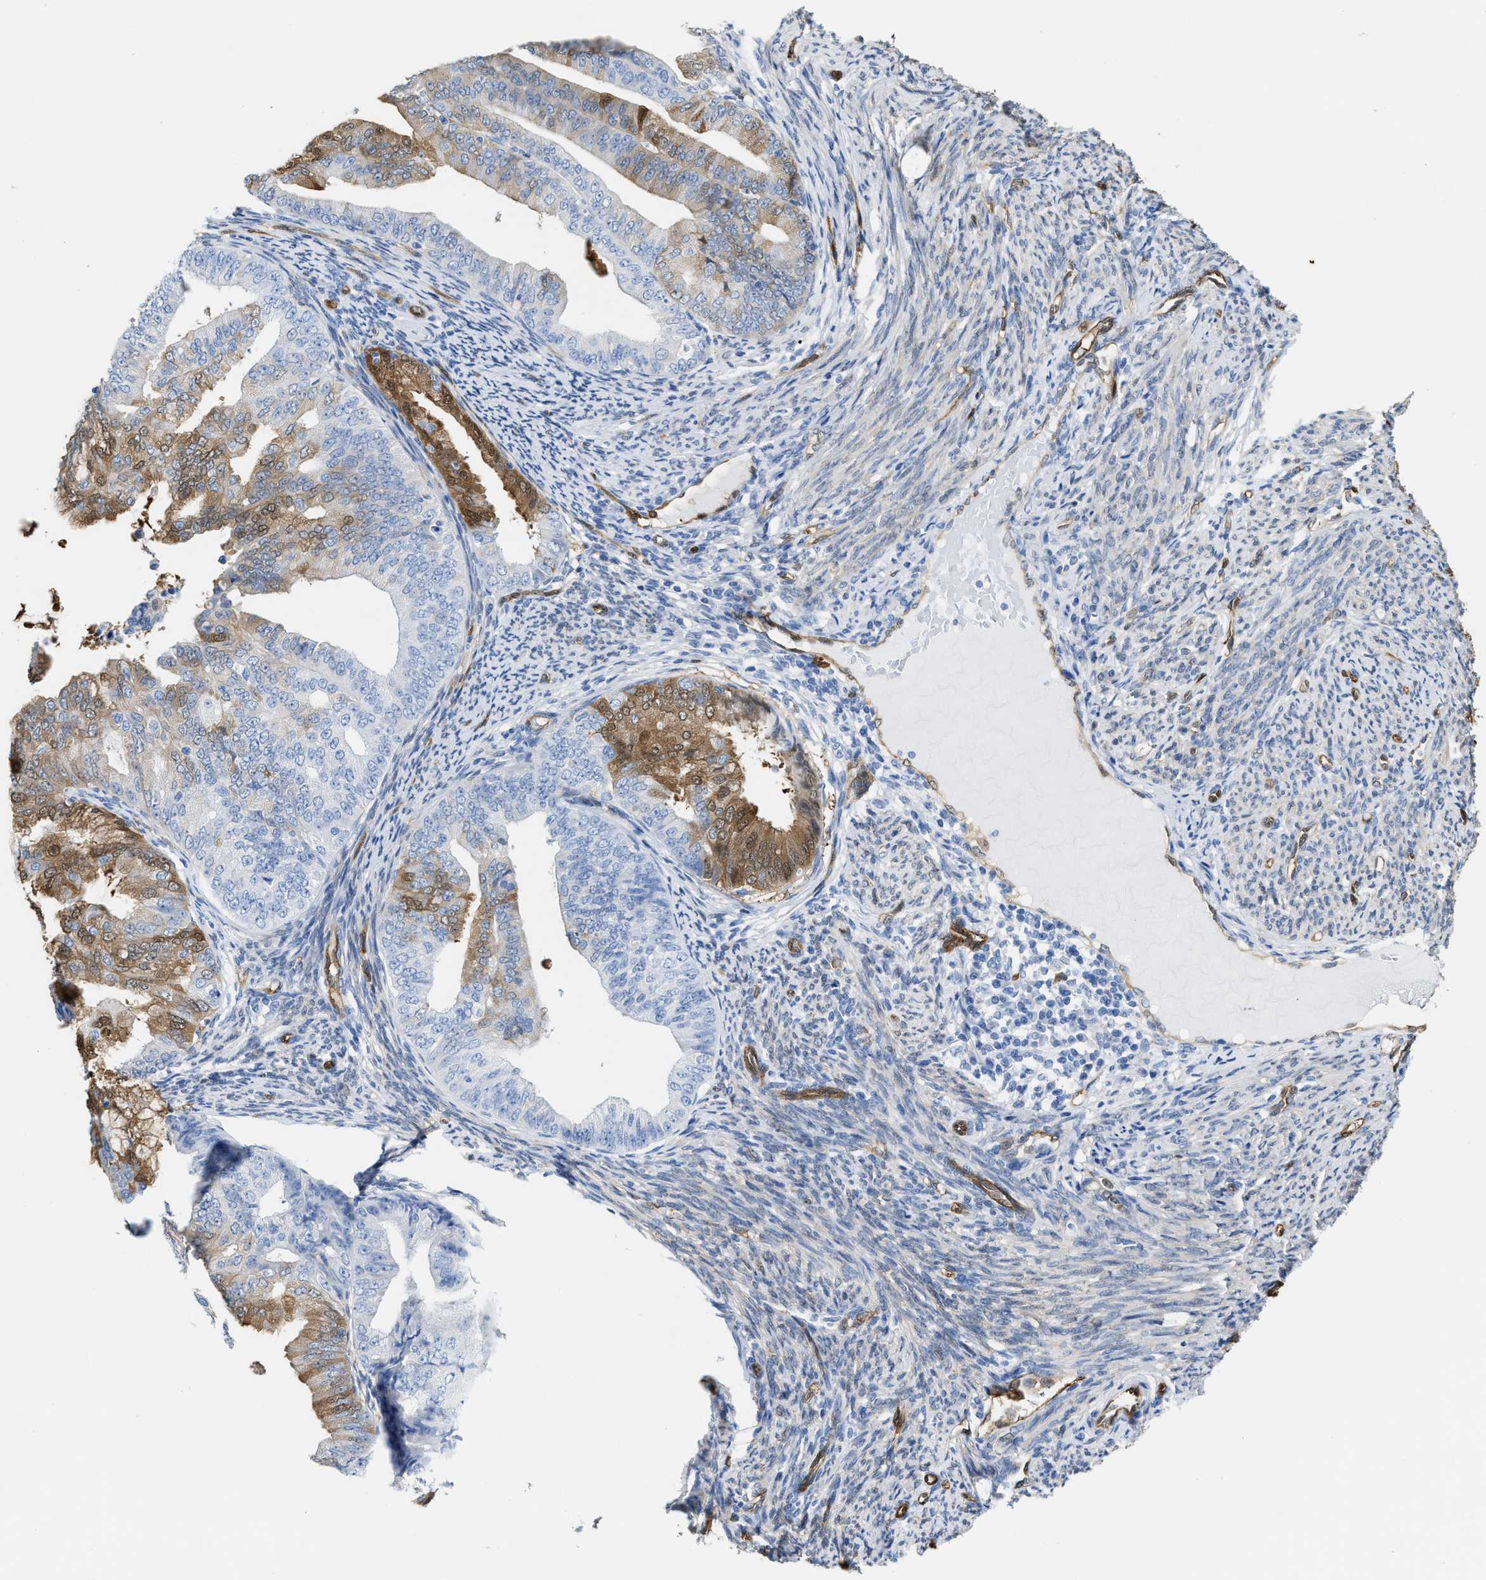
{"staining": {"intensity": "moderate", "quantity": "25%-75%", "location": "cytoplasmic/membranous,nuclear"}, "tissue": "endometrial cancer", "cell_type": "Tumor cells", "image_type": "cancer", "snomed": [{"axis": "morphology", "description": "Adenocarcinoma, NOS"}, {"axis": "topography", "description": "Endometrium"}], "caption": "Immunohistochemical staining of human endometrial cancer (adenocarcinoma) displays medium levels of moderate cytoplasmic/membranous and nuclear expression in approximately 25%-75% of tumor cells. Nuclei are stained in blue.", "gene": "ASS1", "patient": {"sex": "female", "age": 63}}